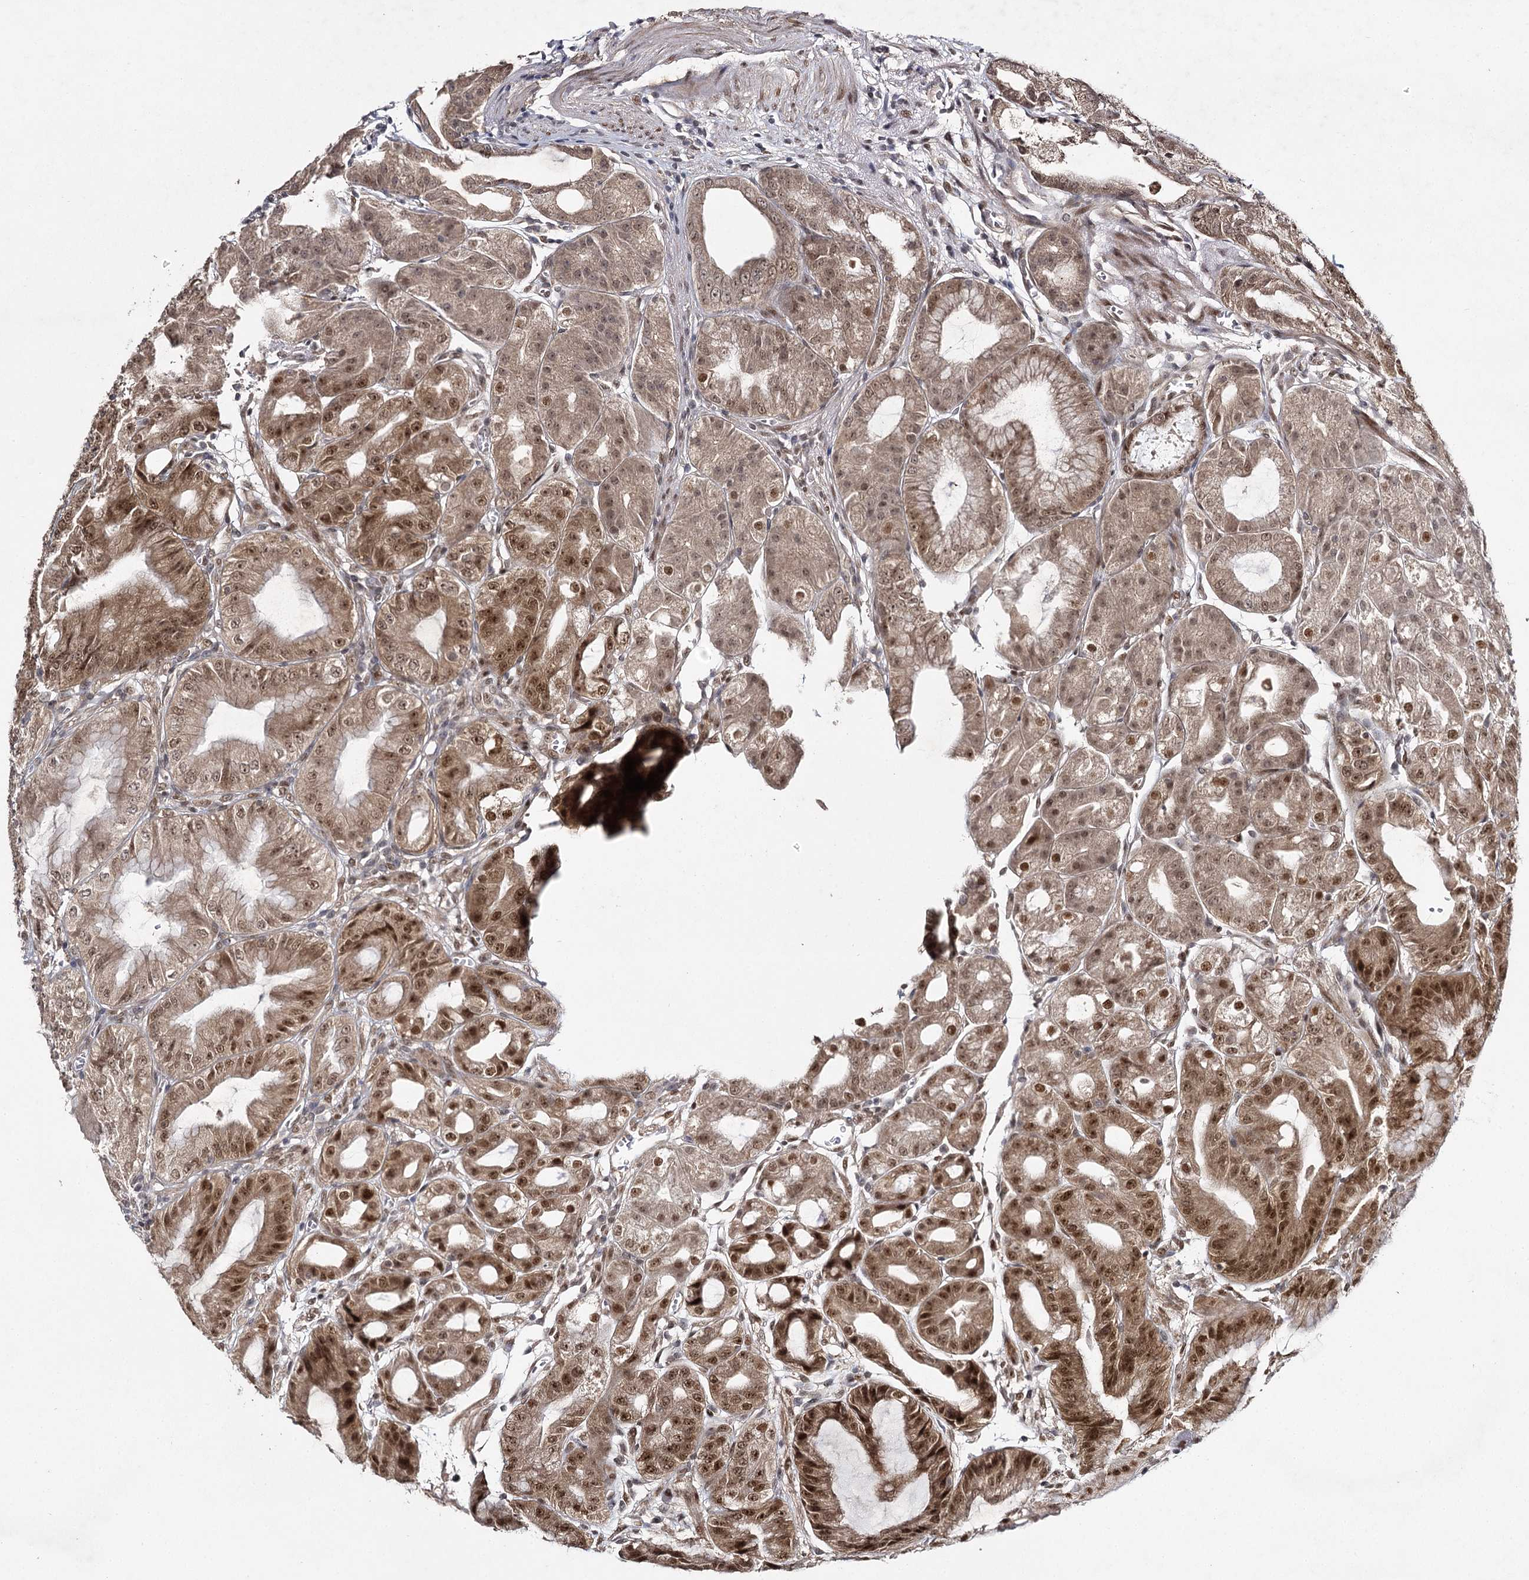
{"staining": {"intensity": "strong", "quantity": ">75%", "location": "cytoplasmic/membranous,nuclear"}, "tissue": "stomach", "cell_type": "Glandular cells", "image_type": "normal", "snomed": [{"axis": "morphology", "description": "Normal tissue, NOS"}, {"axis": "topography", "description": "Stomach, upper"}, {"axis": "topography", "description": "Stomach, lower"}], "caption": "Immunohistochemistry image of normal stomach stained for a protein (brown), which displays high levels of strong cytoplasmic/membranous,nuclear expression in approximately >75% of glandular cells.", "gene": "DCUN1D4", "patient": {"sex": "male", "age": 71}}